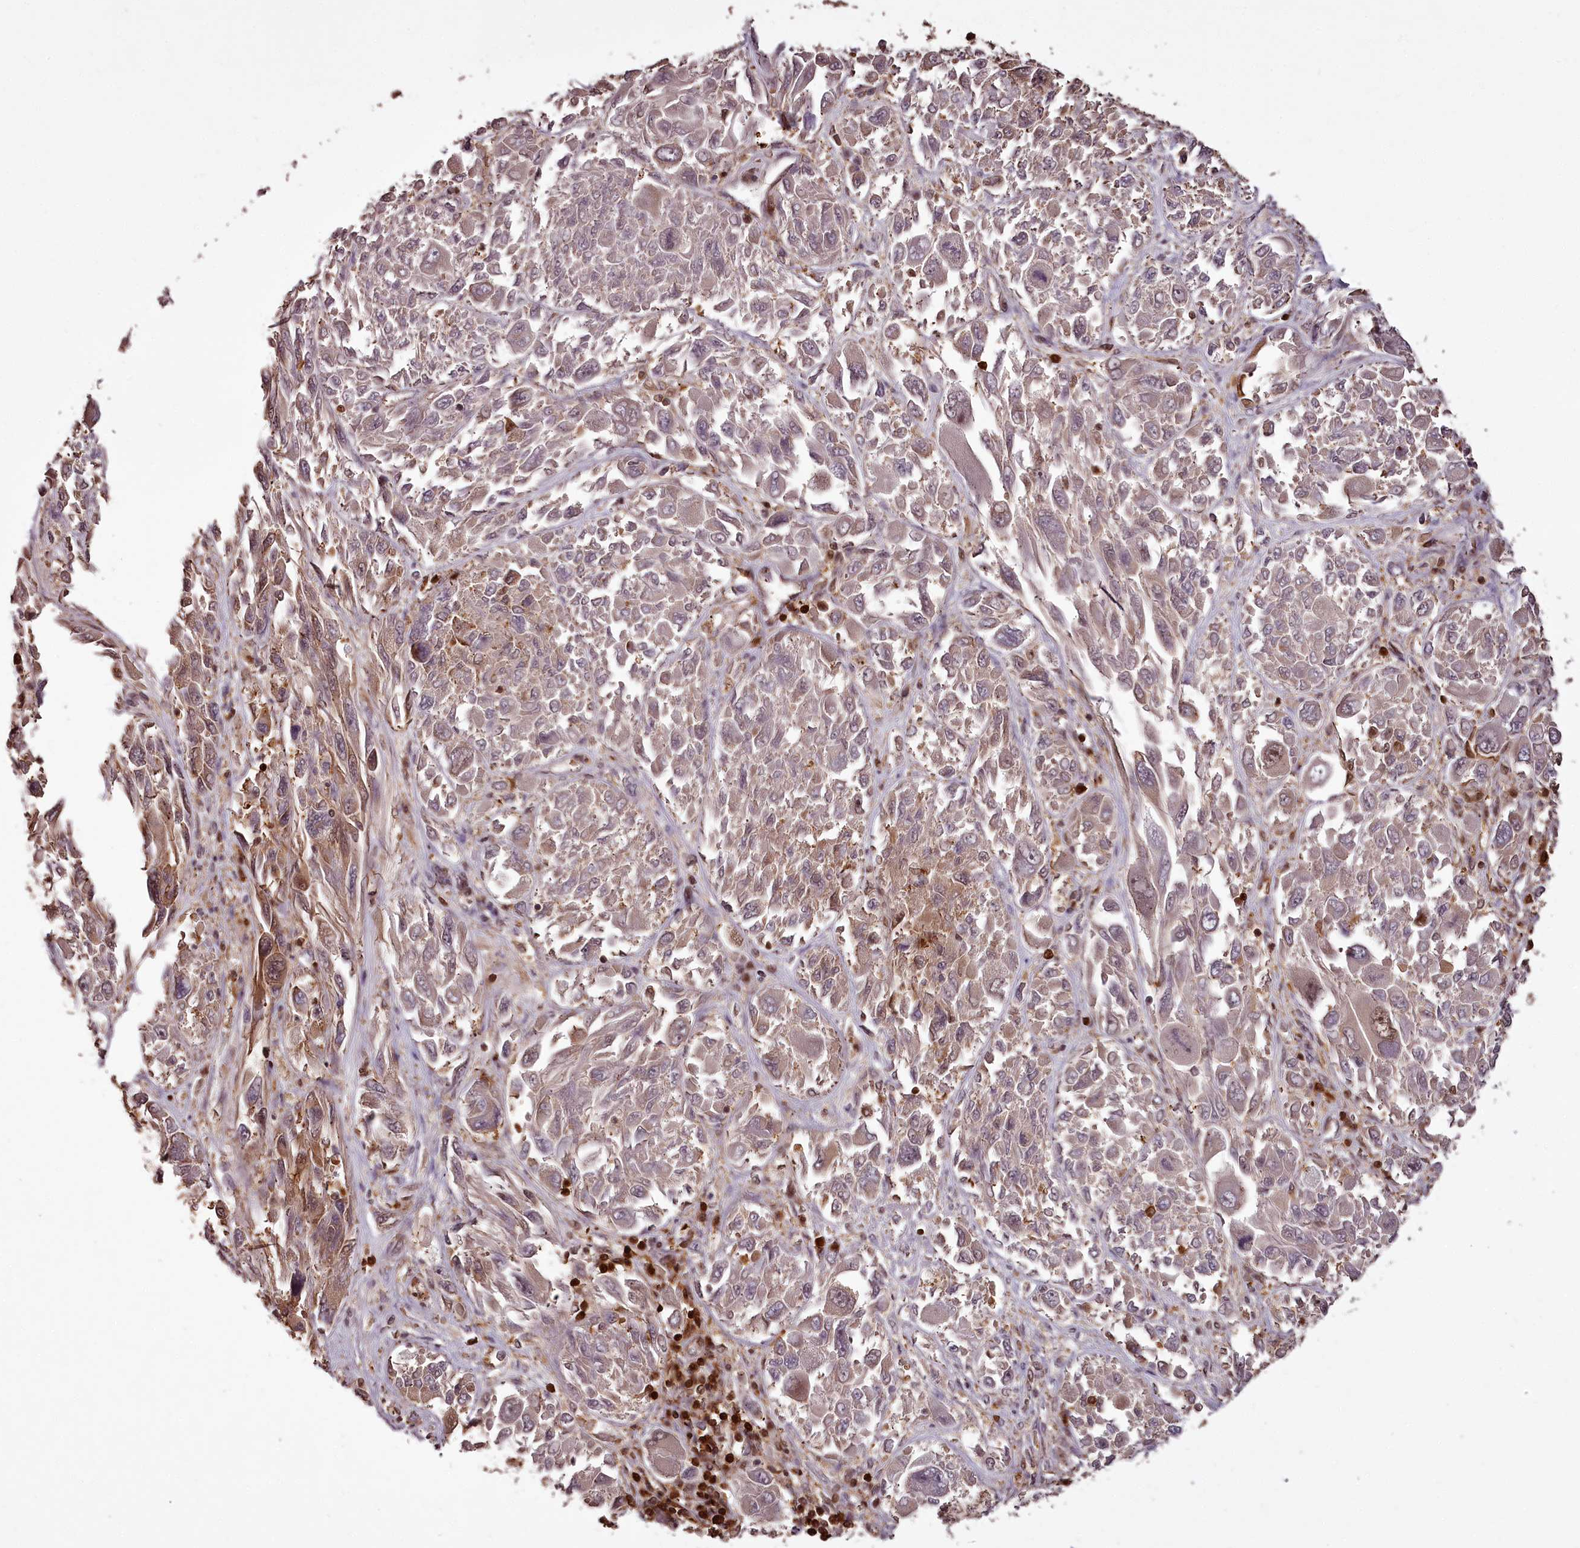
{"staining": {"intensity": "moderate", "quantity": "<25%", "location": "cytoplasmic/membranous,nuclear"}, "tissue": "melanoma", "cell_type": "Tumor cells", "image_type": "cancer", "snomed": [{"axis": "morphology", "description": "Malignant melanoma, NOS"}, {"axis": "topography", "description": "Skin"}], "caption": "This is a photomicrograph of IHC staining of malignant melanoma, which shows moderate expression in the cytoplasmic/membranous and nuclear of tumor cells.", "gene": "NPRL2", "patient": {"sex": "female", "age": 91}}